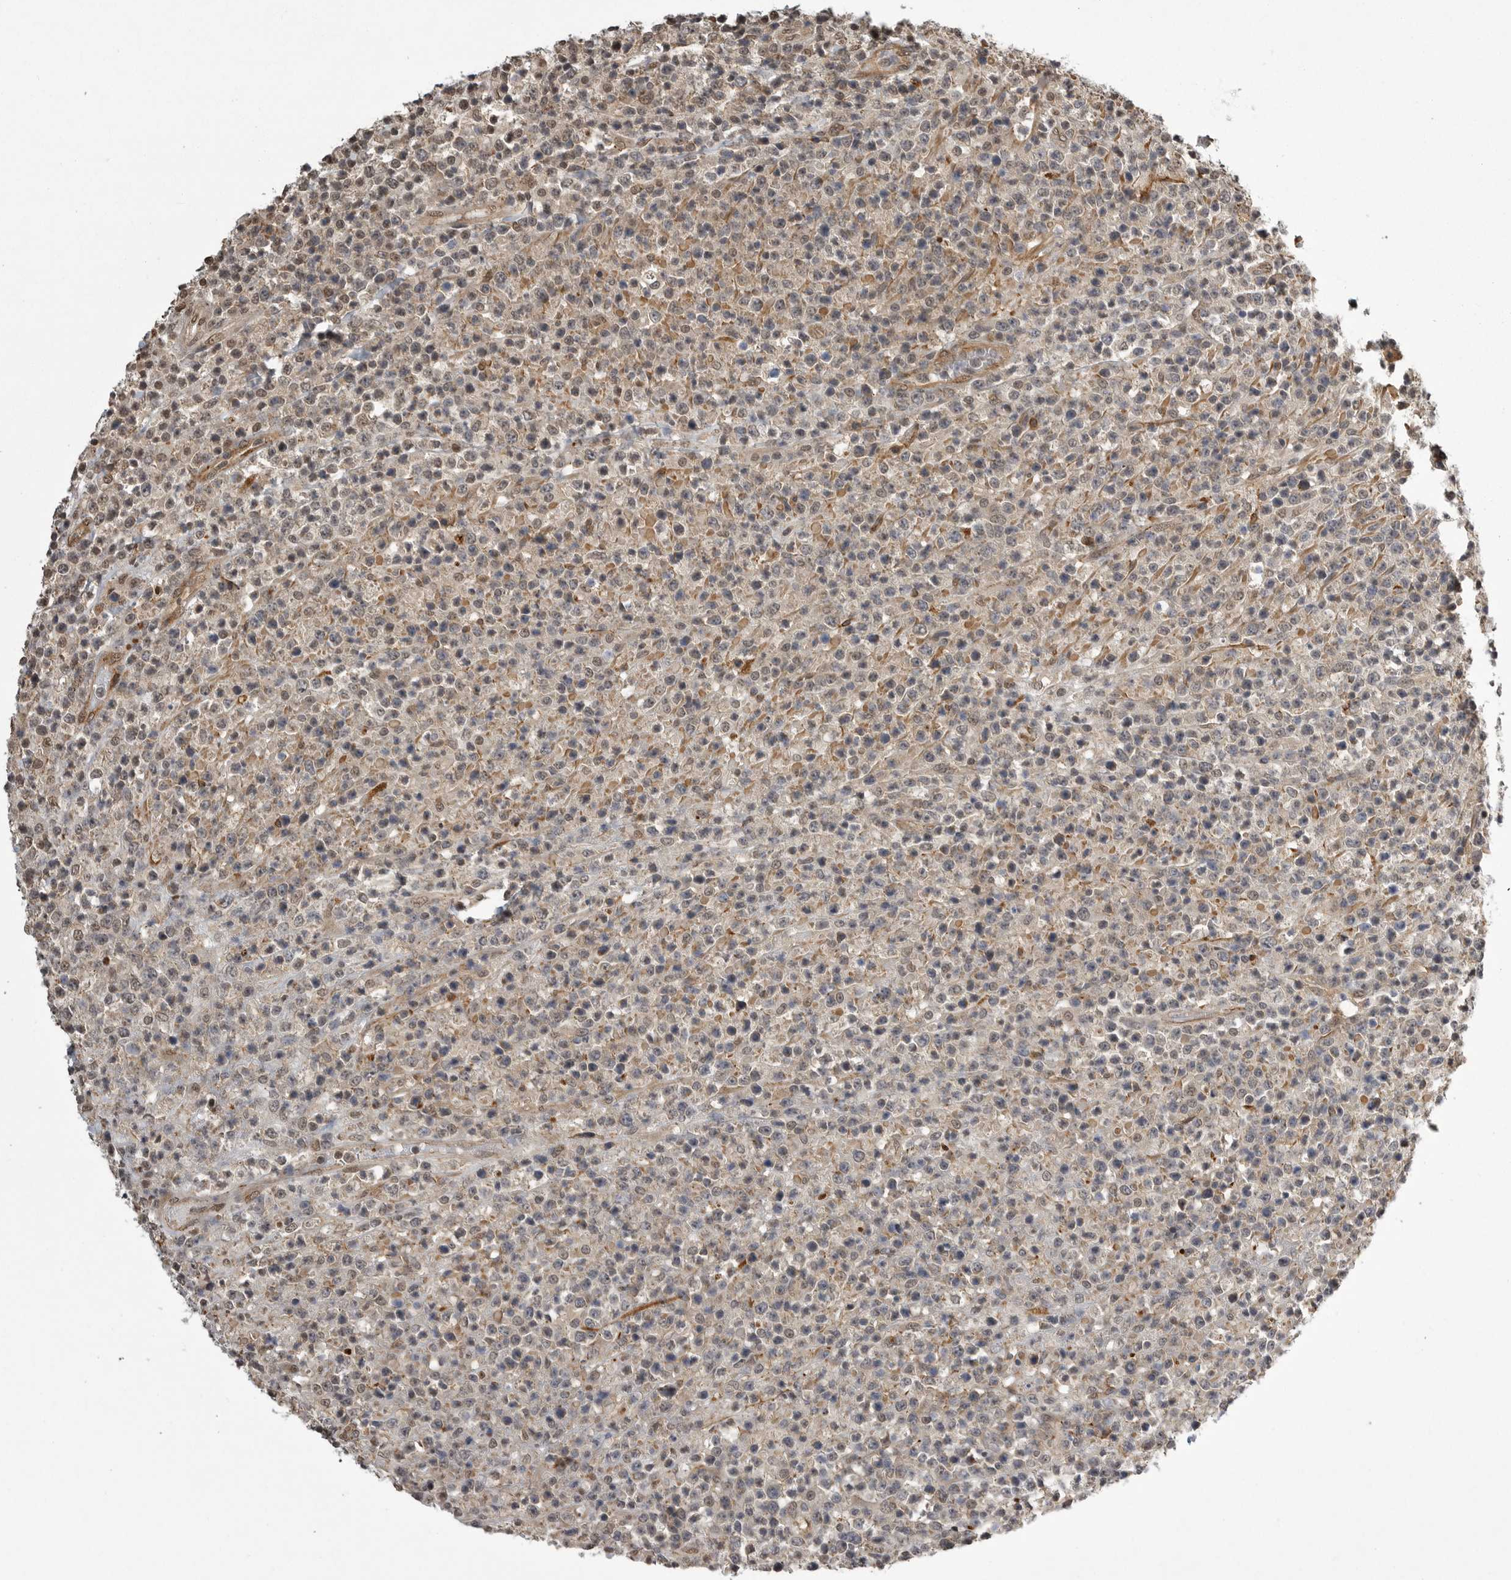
{"staining": {"intensity": "weak", "quantity": "<25%", "location": "nuclear"}, "tissue": "lymphoma", "cell_type": "Tumor cells", "image_type": "cancer", "snomed": [{"axis": "morphology", "description": "Malignant lymphoma, non-Hodgkin's type, High grade"}, {"axis": "topography", "description": "Colon"}], "caption": "Lymphoma was stained to show a protein in brown. There is no significant staining in tumor cells. (DAB immunohistochemistry, high magnification).", "gene": "NECTIN1", "patient": {"sex": "female", "age": 53}}